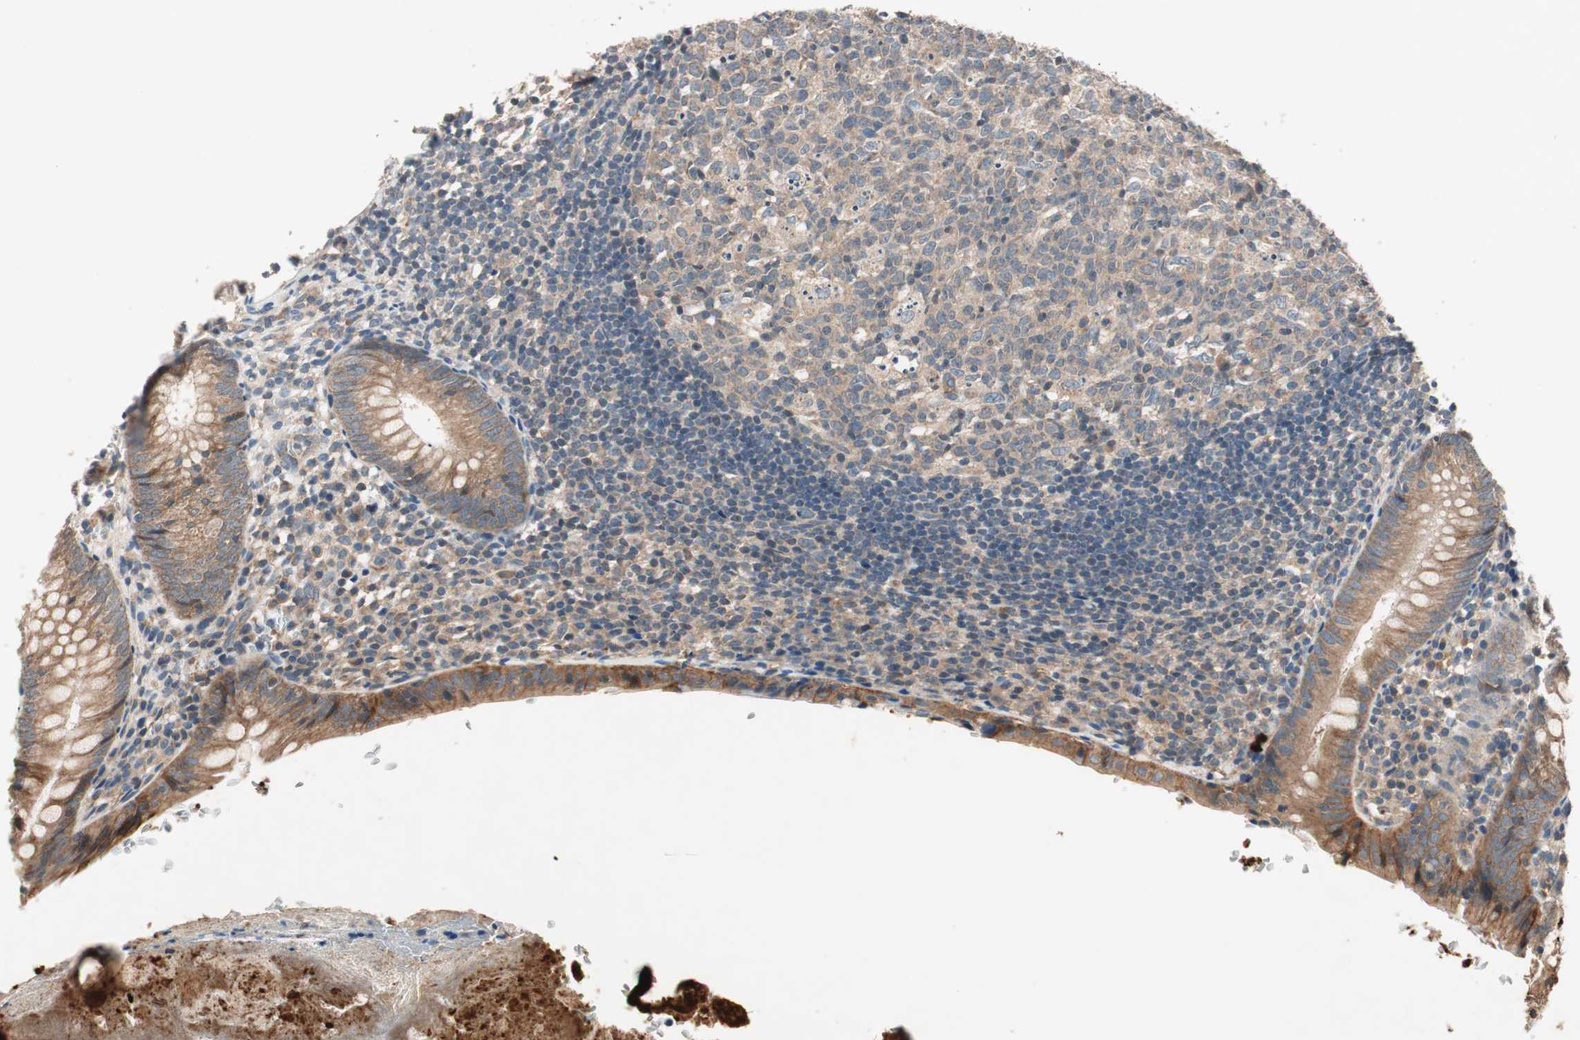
{"staining": {"intensity": "moderate", "quantity": ">75%", "location": "cytoplasmic/membranous"}, "tissue": "appendix", "cell_type": "Glandular cells", "image_type": "normal", "snomed": [{"axis": "morphology", "description": "Normal tissue, NOS"}, {"axis": "topography", "description": "Appendix"}], "caption": "DAB immunohistochemical staining of benign appendix shows moderate cytoplasmic/membranous protein expression in approximately >75% of glandular cells. Using DAB (3,3'-diaminobenzidine) (brown) and hematoxylin (blue) stains, captured at high magnification using brightfield microscopy.", "gene": "HPN", "patient": {"sex": "female", "age": 10}}